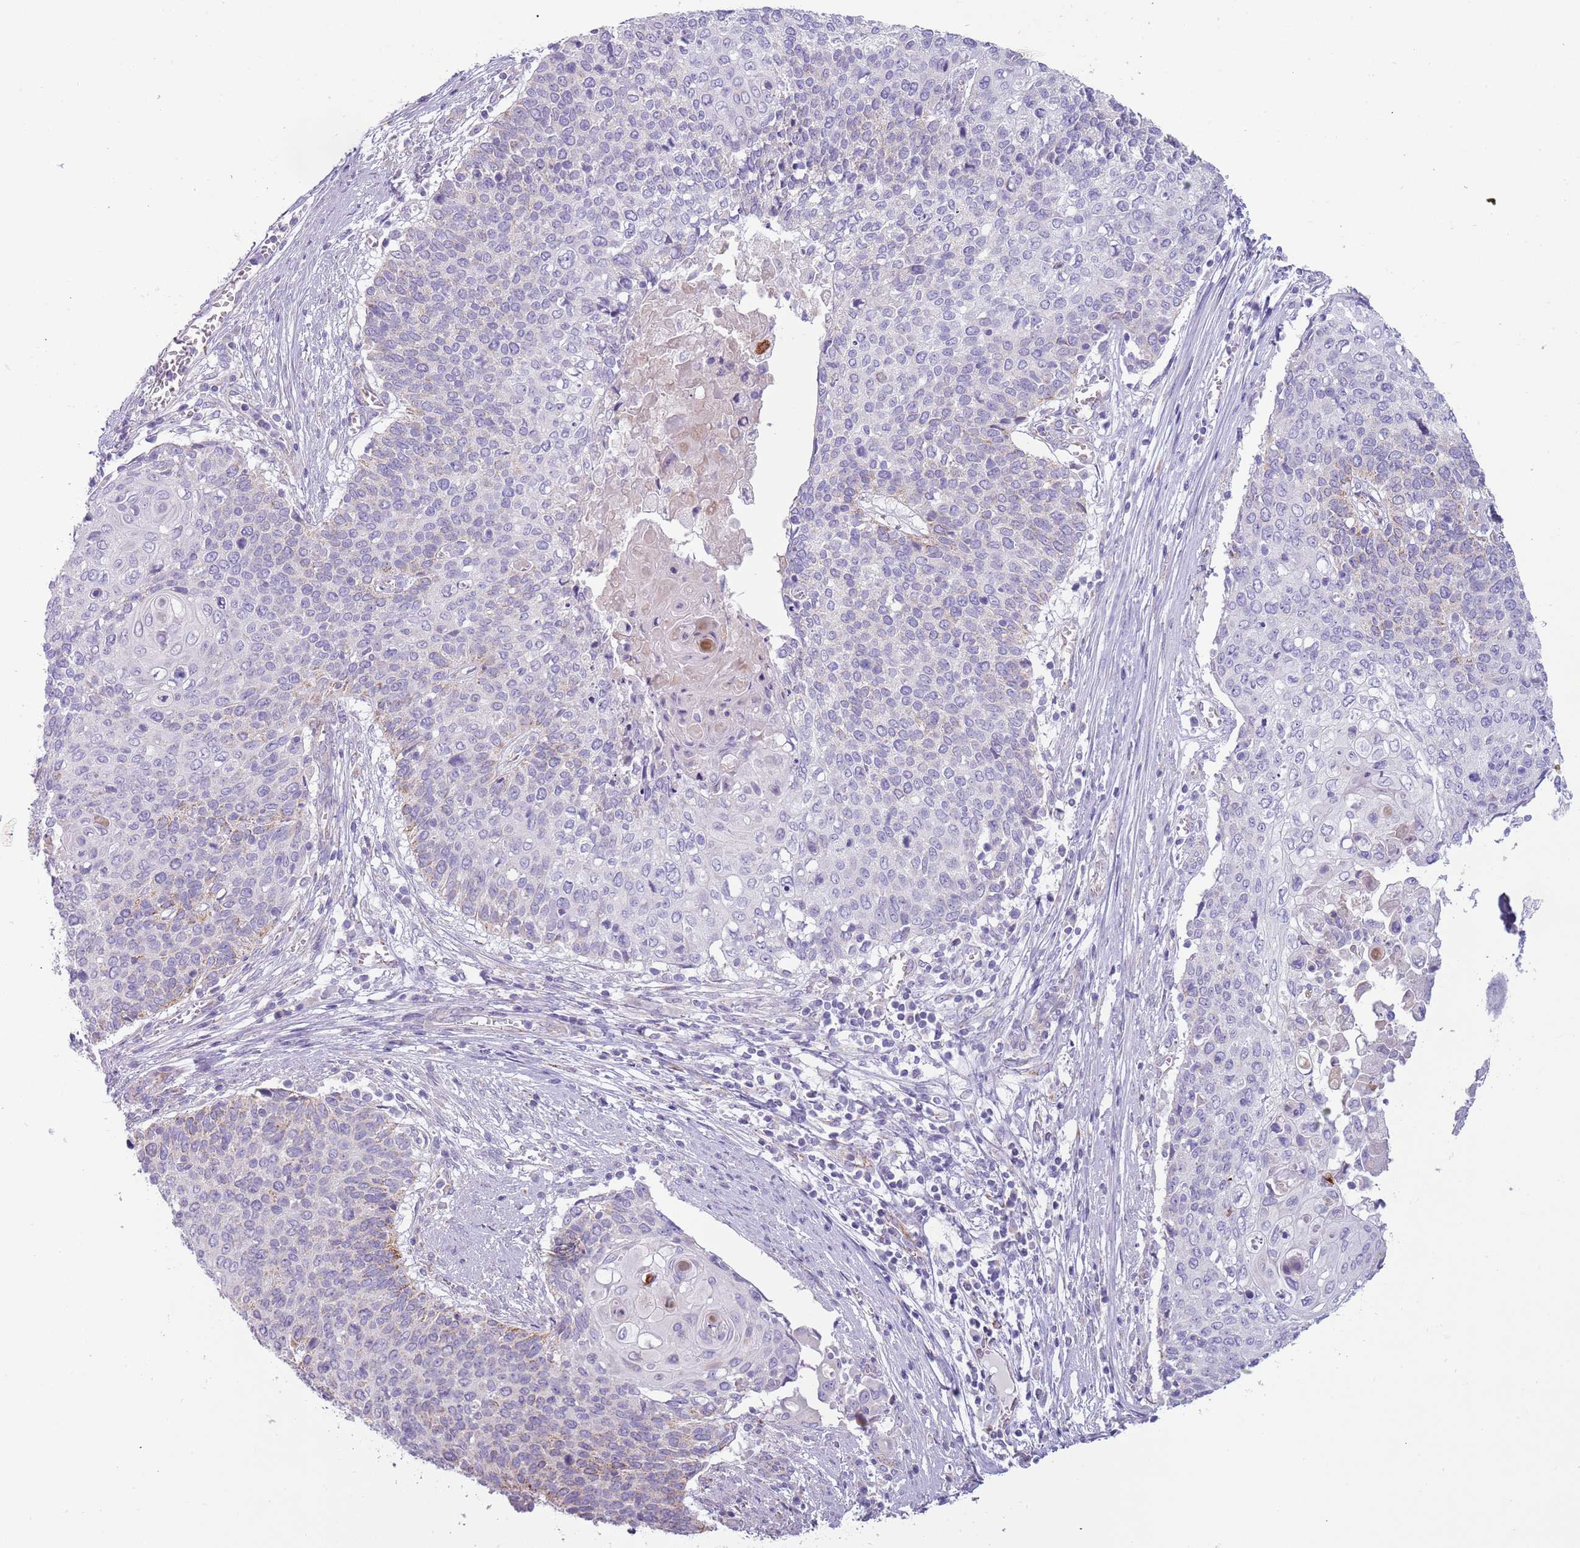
{"staining": {"intensity": "negative", "quantity": "none", "location": "none"}, "tissue": "cervical cancer", "cell_type": "Tumor cells", "image_type": "cancer", "snomed": [{"axis": "morphology", "description": "Squamous cell carcinoma, NOS"}, {"axis": "topography", "description": "Cervix"}], "caption": "This is a image of immunohistochemistry staining of squamous cell carcinoma (cervical), which shows no positivity in tumor cells.", "gene": "RNF222", "patient": {"sex": "female", "age": 39}}